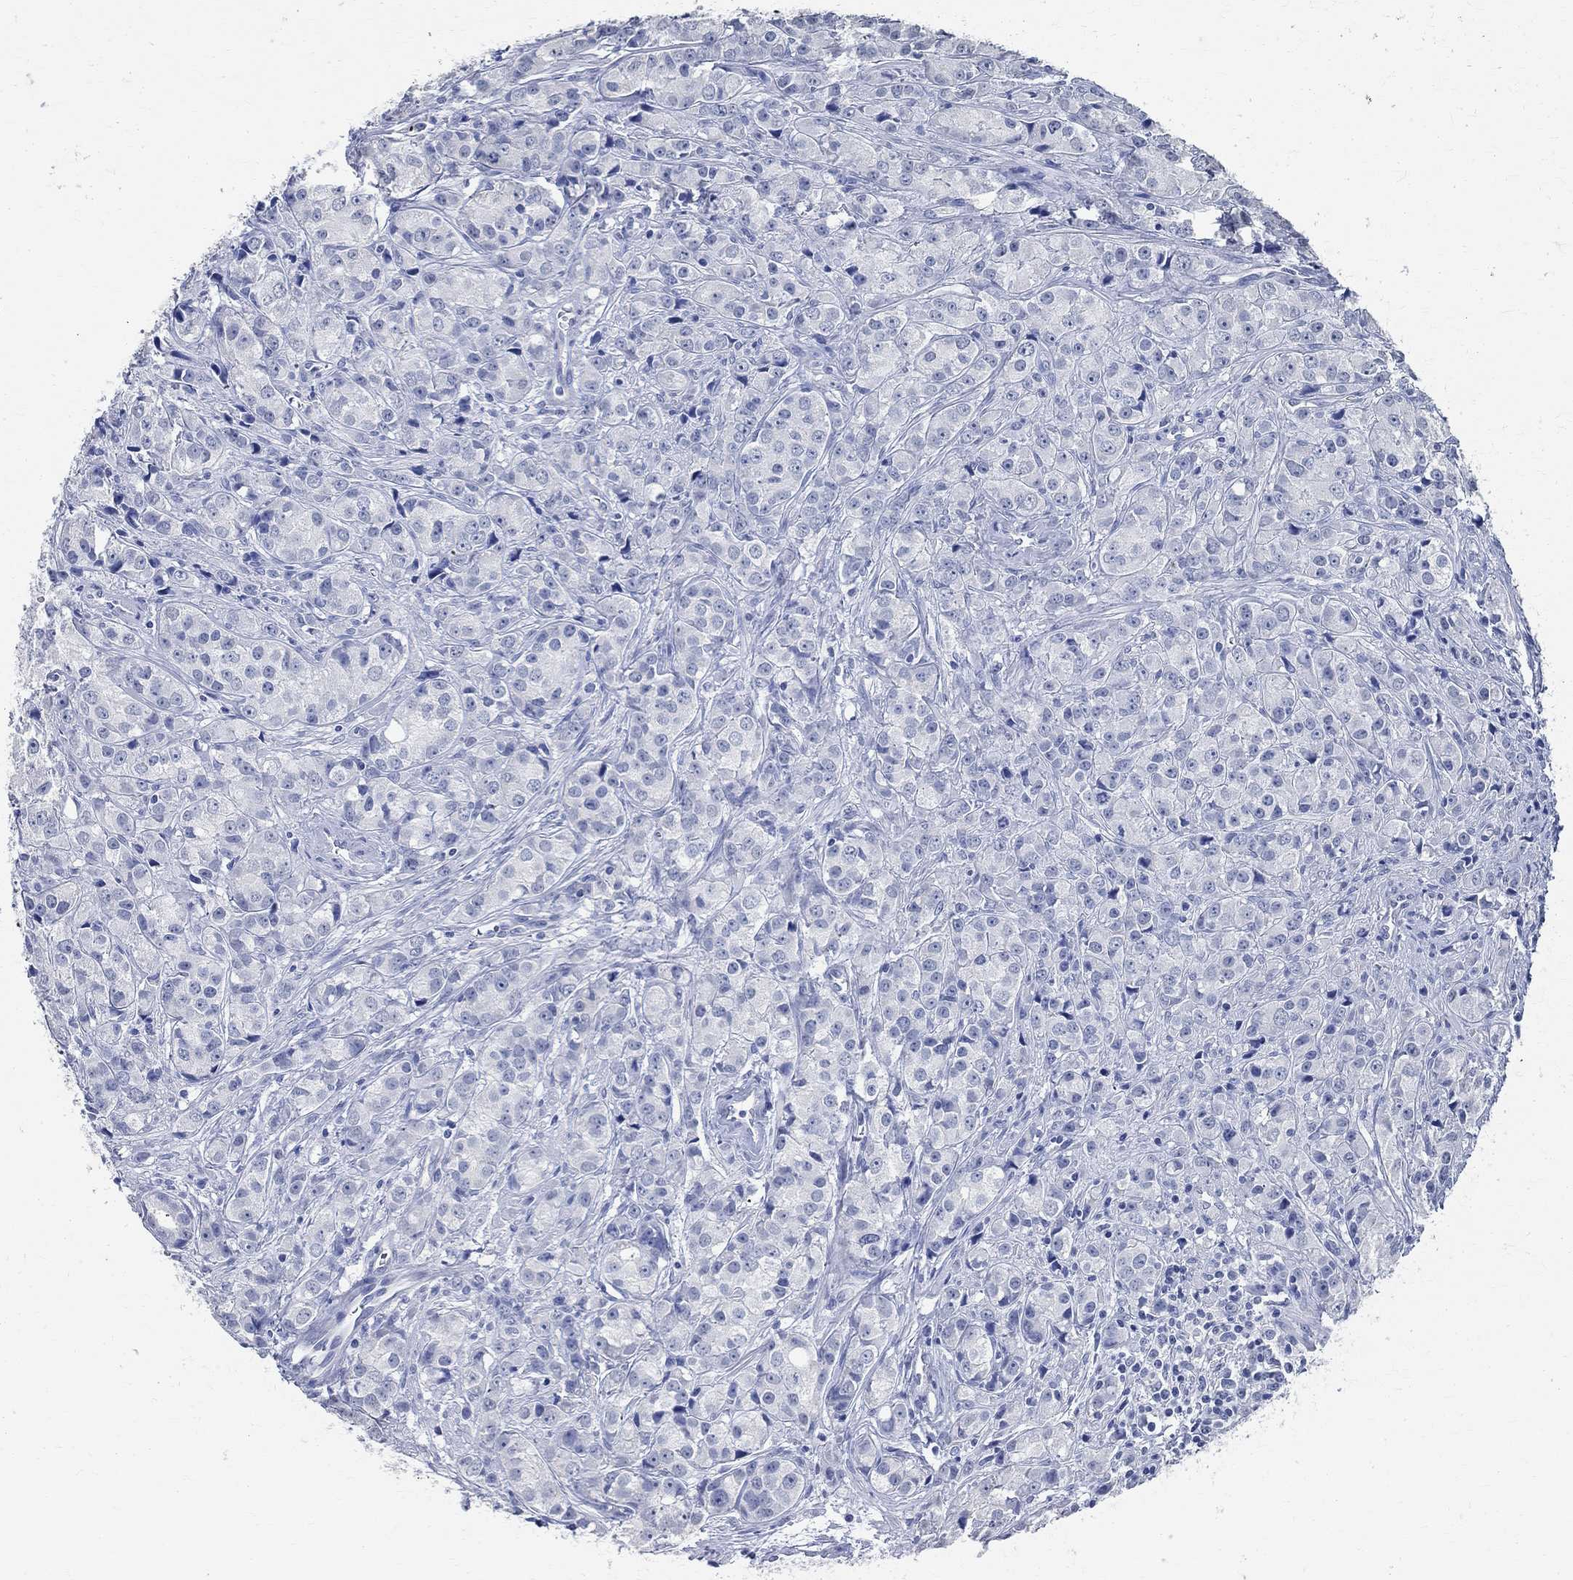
{"staining": {"intensity": "negative", "quantity": "none", "location": "none"}, "tissue": "prostate cancer", "cell_type": "Tumor cells", "image_type": "cancer", "snomed": [{"axis": "morphology", "description": "Adenocarcinoma, Medium grade"}, {"axis": "topography", "description": "Prostate"}], "caption": "Protein analysis of prostate cancer displays no significant expression in tumor cells. (Immunohistochemistry, brightfield microscopy, high magnification).", "gene": "TMEM221", "patient": {"sex": "male", "age": 74}}